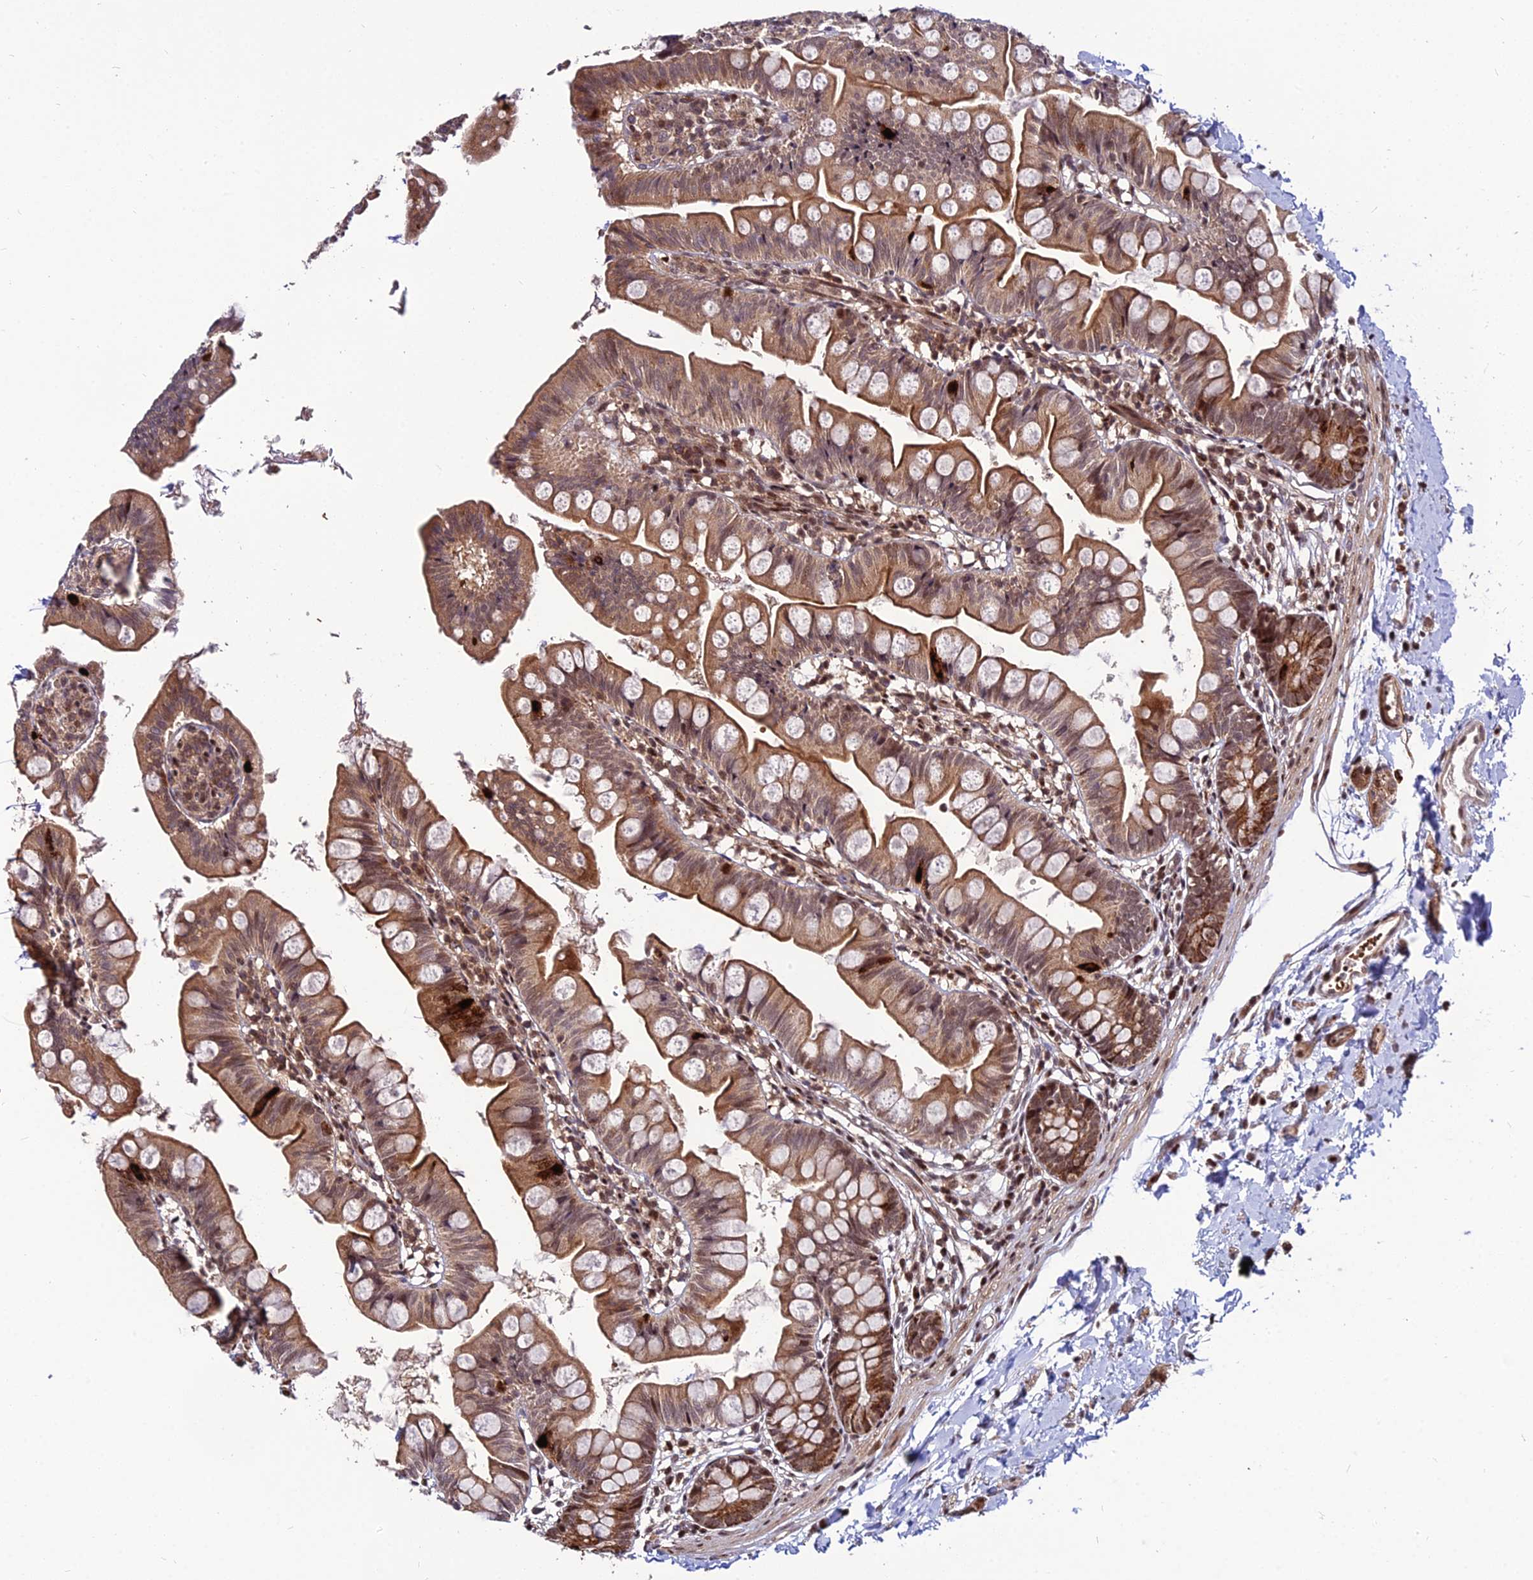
{"staining": {"intensity": "moderate", "quantity": ">75%", "location": "cytoplasmic/membranous"}, "tissue": "small intestine", "cell_type": "Glandular cells", "image_type": "normal", "snomed": [{"axis": "morphology", "description": "Normal tissue, NOS"}, {"axis": "topography", "description": "Small intestine"}], "caption": "Benign small intestine demonstrates moderate cytoplasmic/membranous positivity in about >75% of glandular cells, visualized by immunohistochemistry.", "gene": "CIB3", "patient": {"sex": "male", "age": 7}}